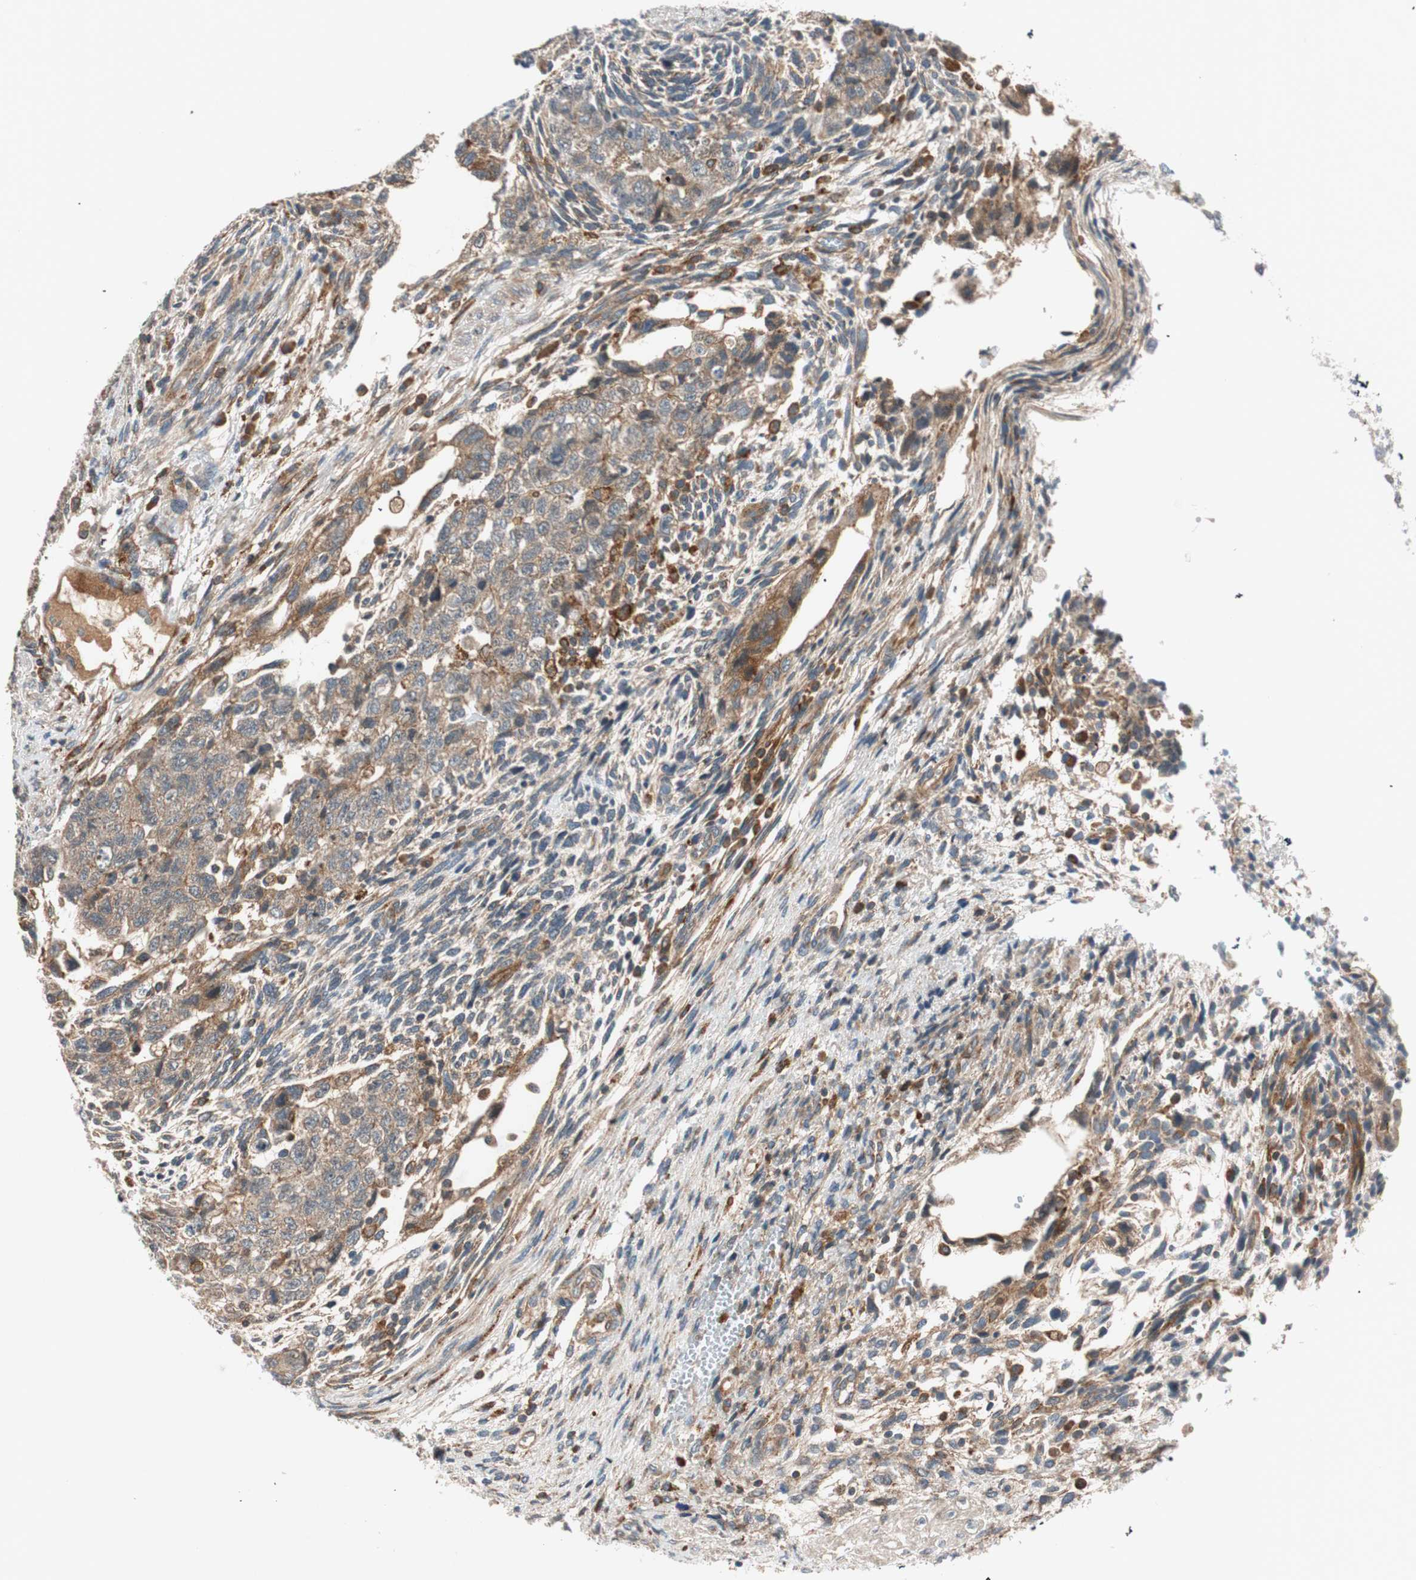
{"staining": {"intensity": "weak", "quantity": ">75%", "location": "cytoplasmic/membranous"}, "tissue": "testis cancer", "cell_type": "Tumor cells", "image_type": "cancer", "snomed": [{"axis": "morphology", "description": "Normal tissue, NOS"}, {"axis": "morphology", "description": "Carcinoma, Embryonal, NOS"}, {"axis": "topography", "description": "Testis"}], "caption": "The micrograph reveals a brown stain indicating the presence of a protein in the cytoplasmic/membranous of tumor cells in embryonal carcinoma (testis).", "gene": "ABI1", "patient": {"sex": "male", "age": 36}}